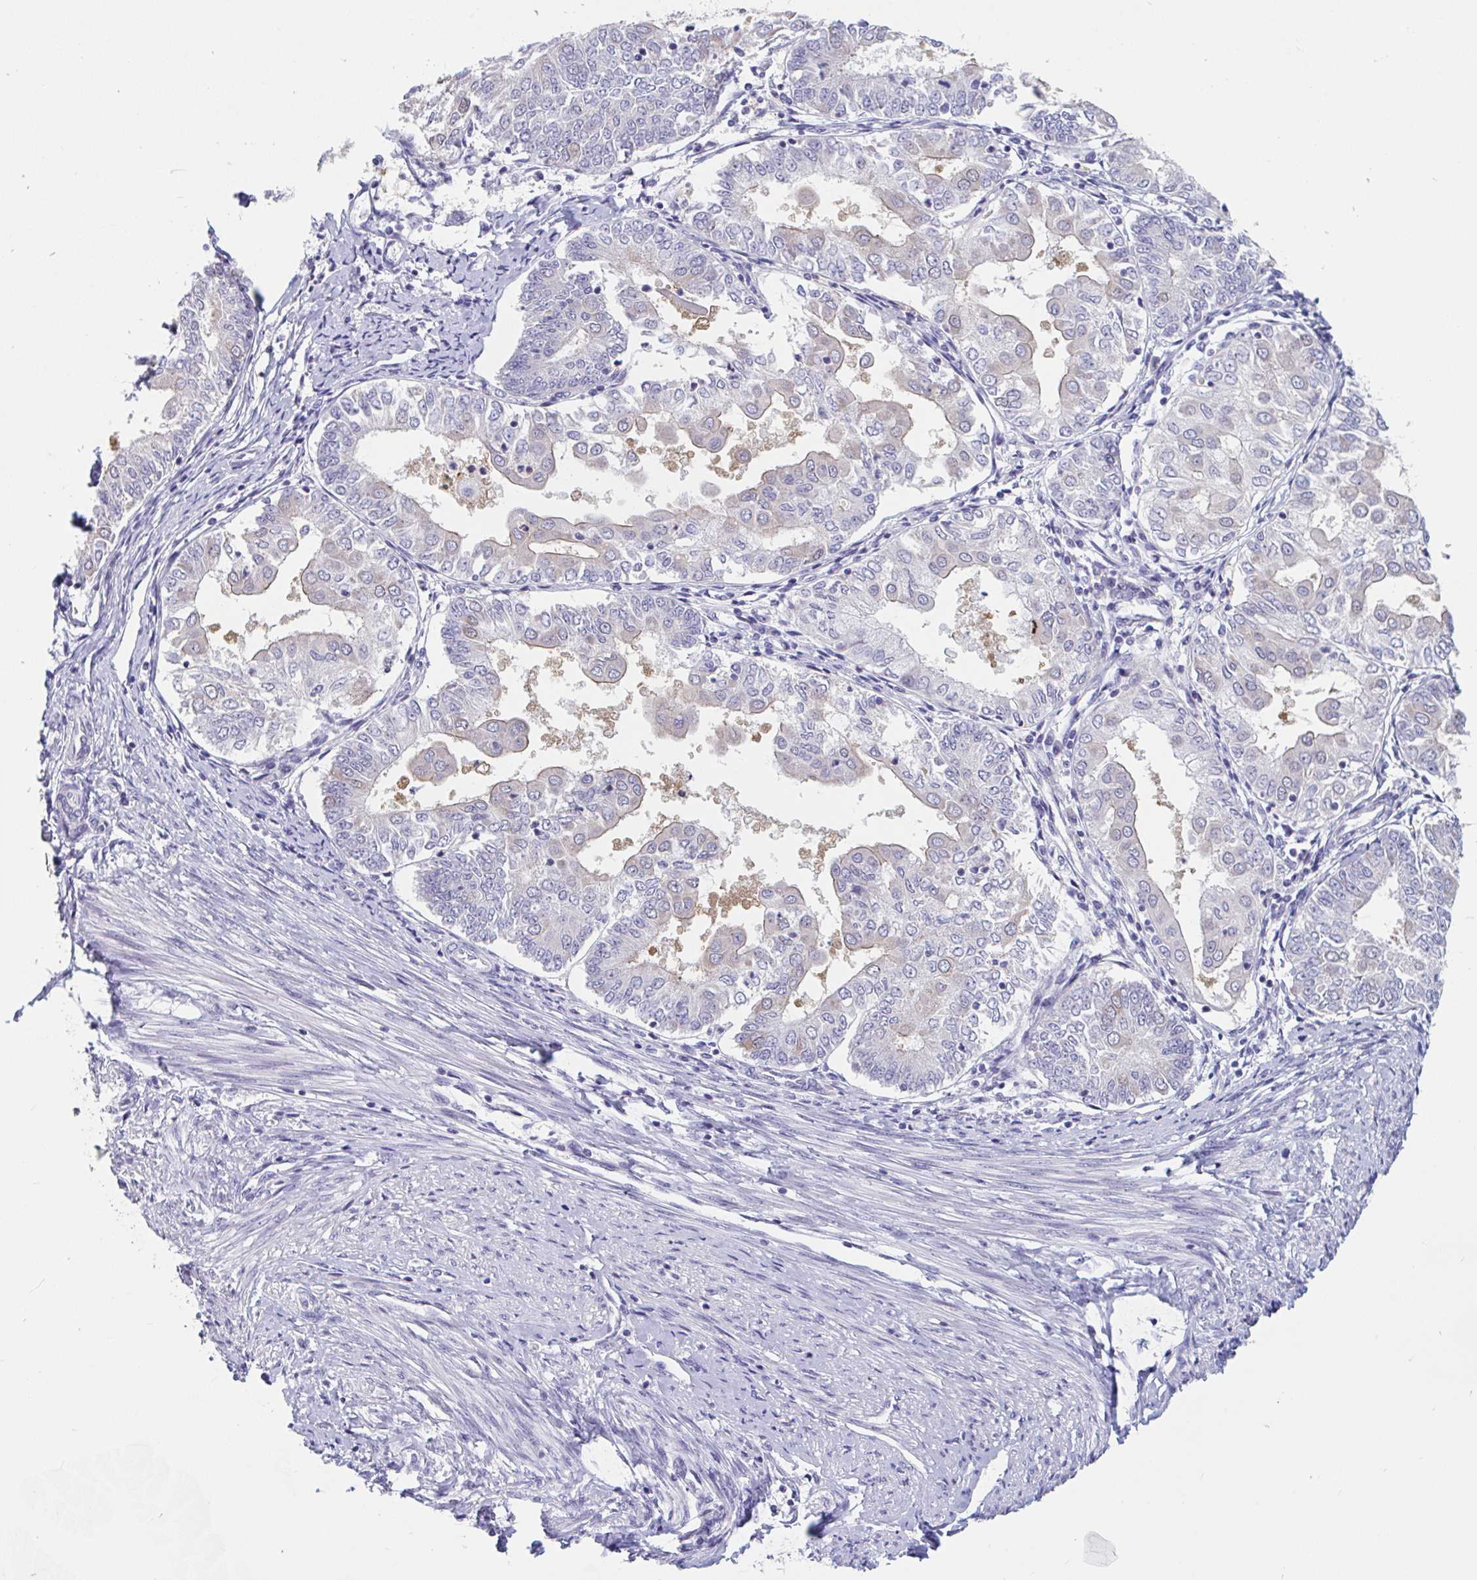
{"staining": {"intensity": "negative", "quantity": "none", "location": "none"}, "tissue": "endometrial cancer", "cell_type": "Tumor cells", "image_type": "cancer", "snomed": [{"axis": "morphology", "description": "Adenocarcinoma, NOS"}, {"axis": "topography", "description": "Endometrium"}], "caption": "The image shows no significant positivity in tumor cells of endometrial cancer (adenocarcinoma).", "gene": "UNKL", "patient": {"sex": "female", "age": 68}}